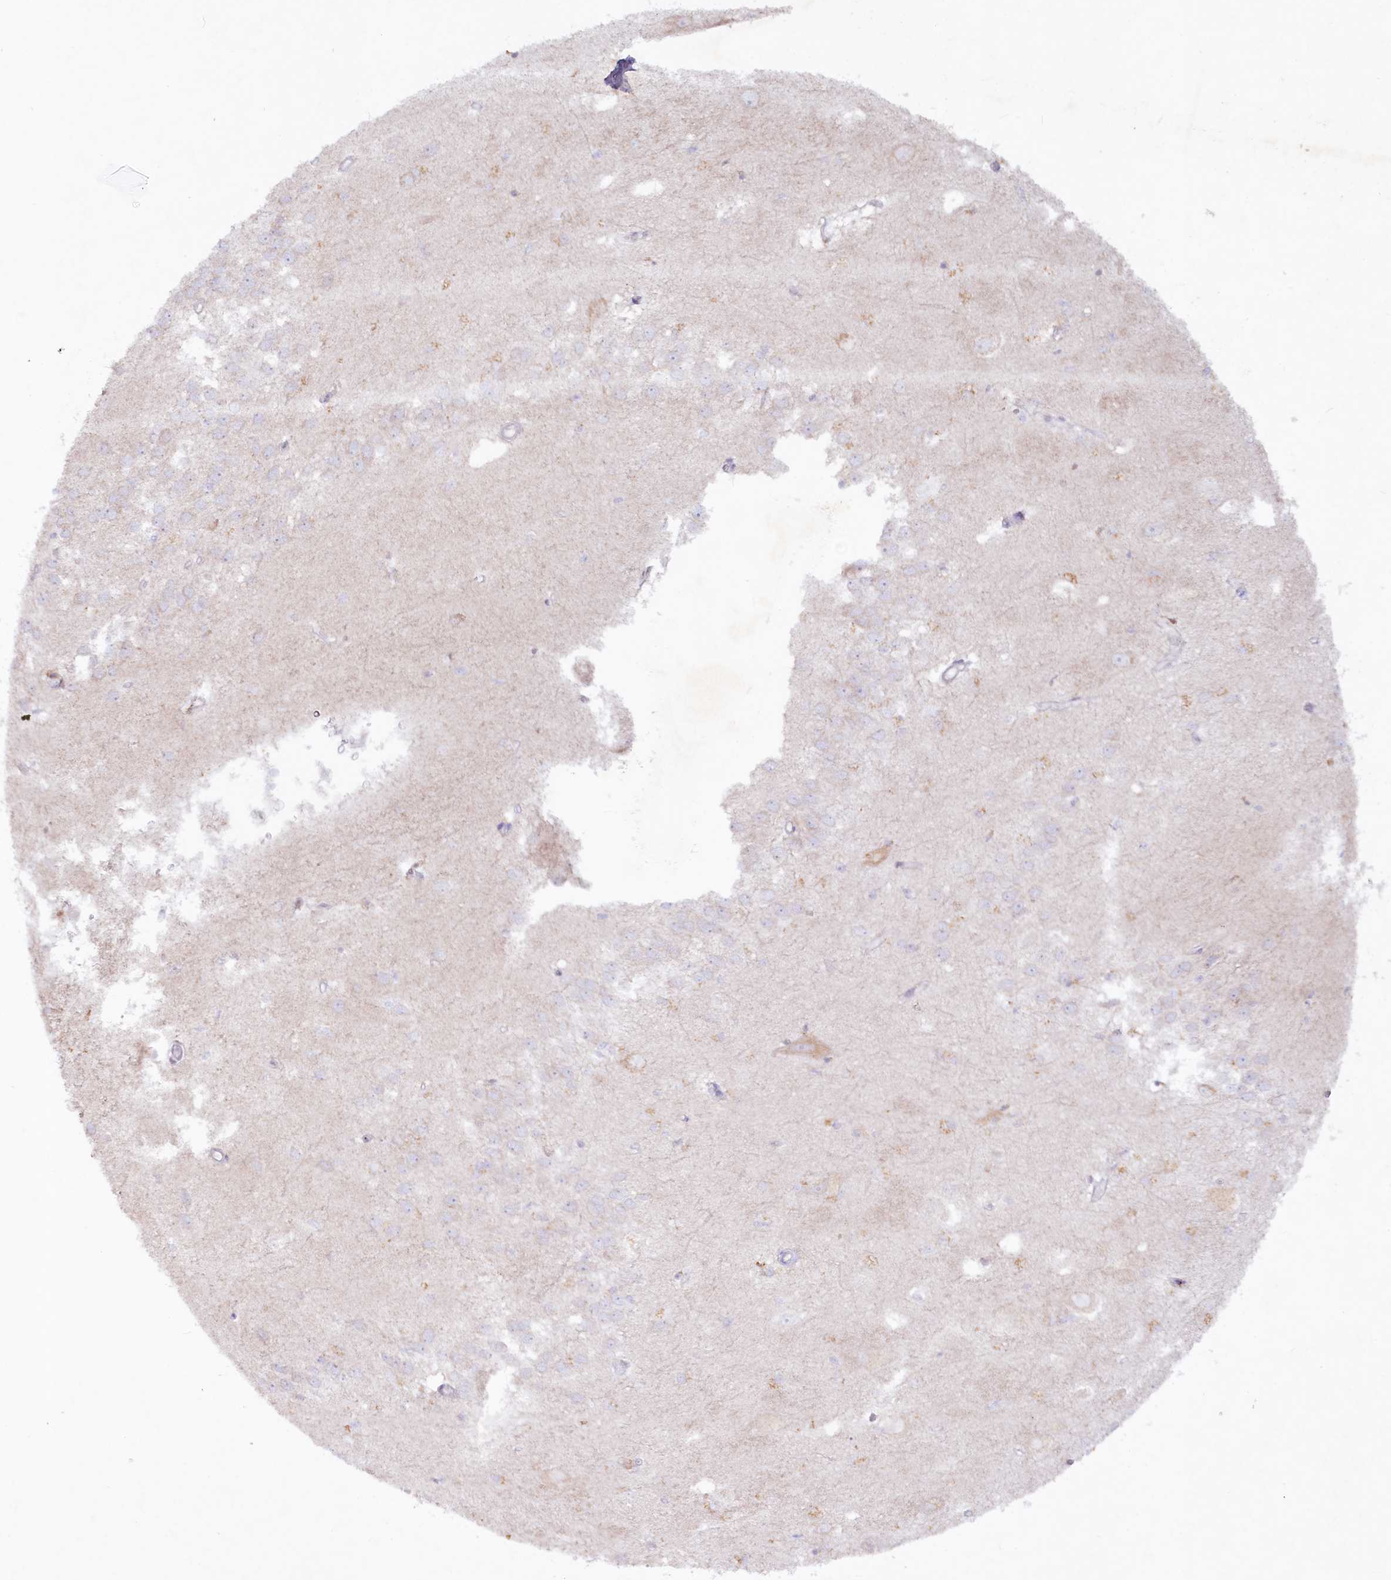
{"staining": {"intensity": "negative", "quantity": "none", "location": "none"}, "tissue": "hippocampus", "cell_type": "Glial cells", "image_type": "normal", "snomed": [{"axis": "morphology", "description": "Normal tissue, NOS"}, {"axis": "topography", "description": "Hippocampus"}], "caption": "Micrograph shows no protein positivity in glial cells of unremarkable hippocampus.", "gene": "PSAPL1", "patient": {"sex": "female", "age": 64}}